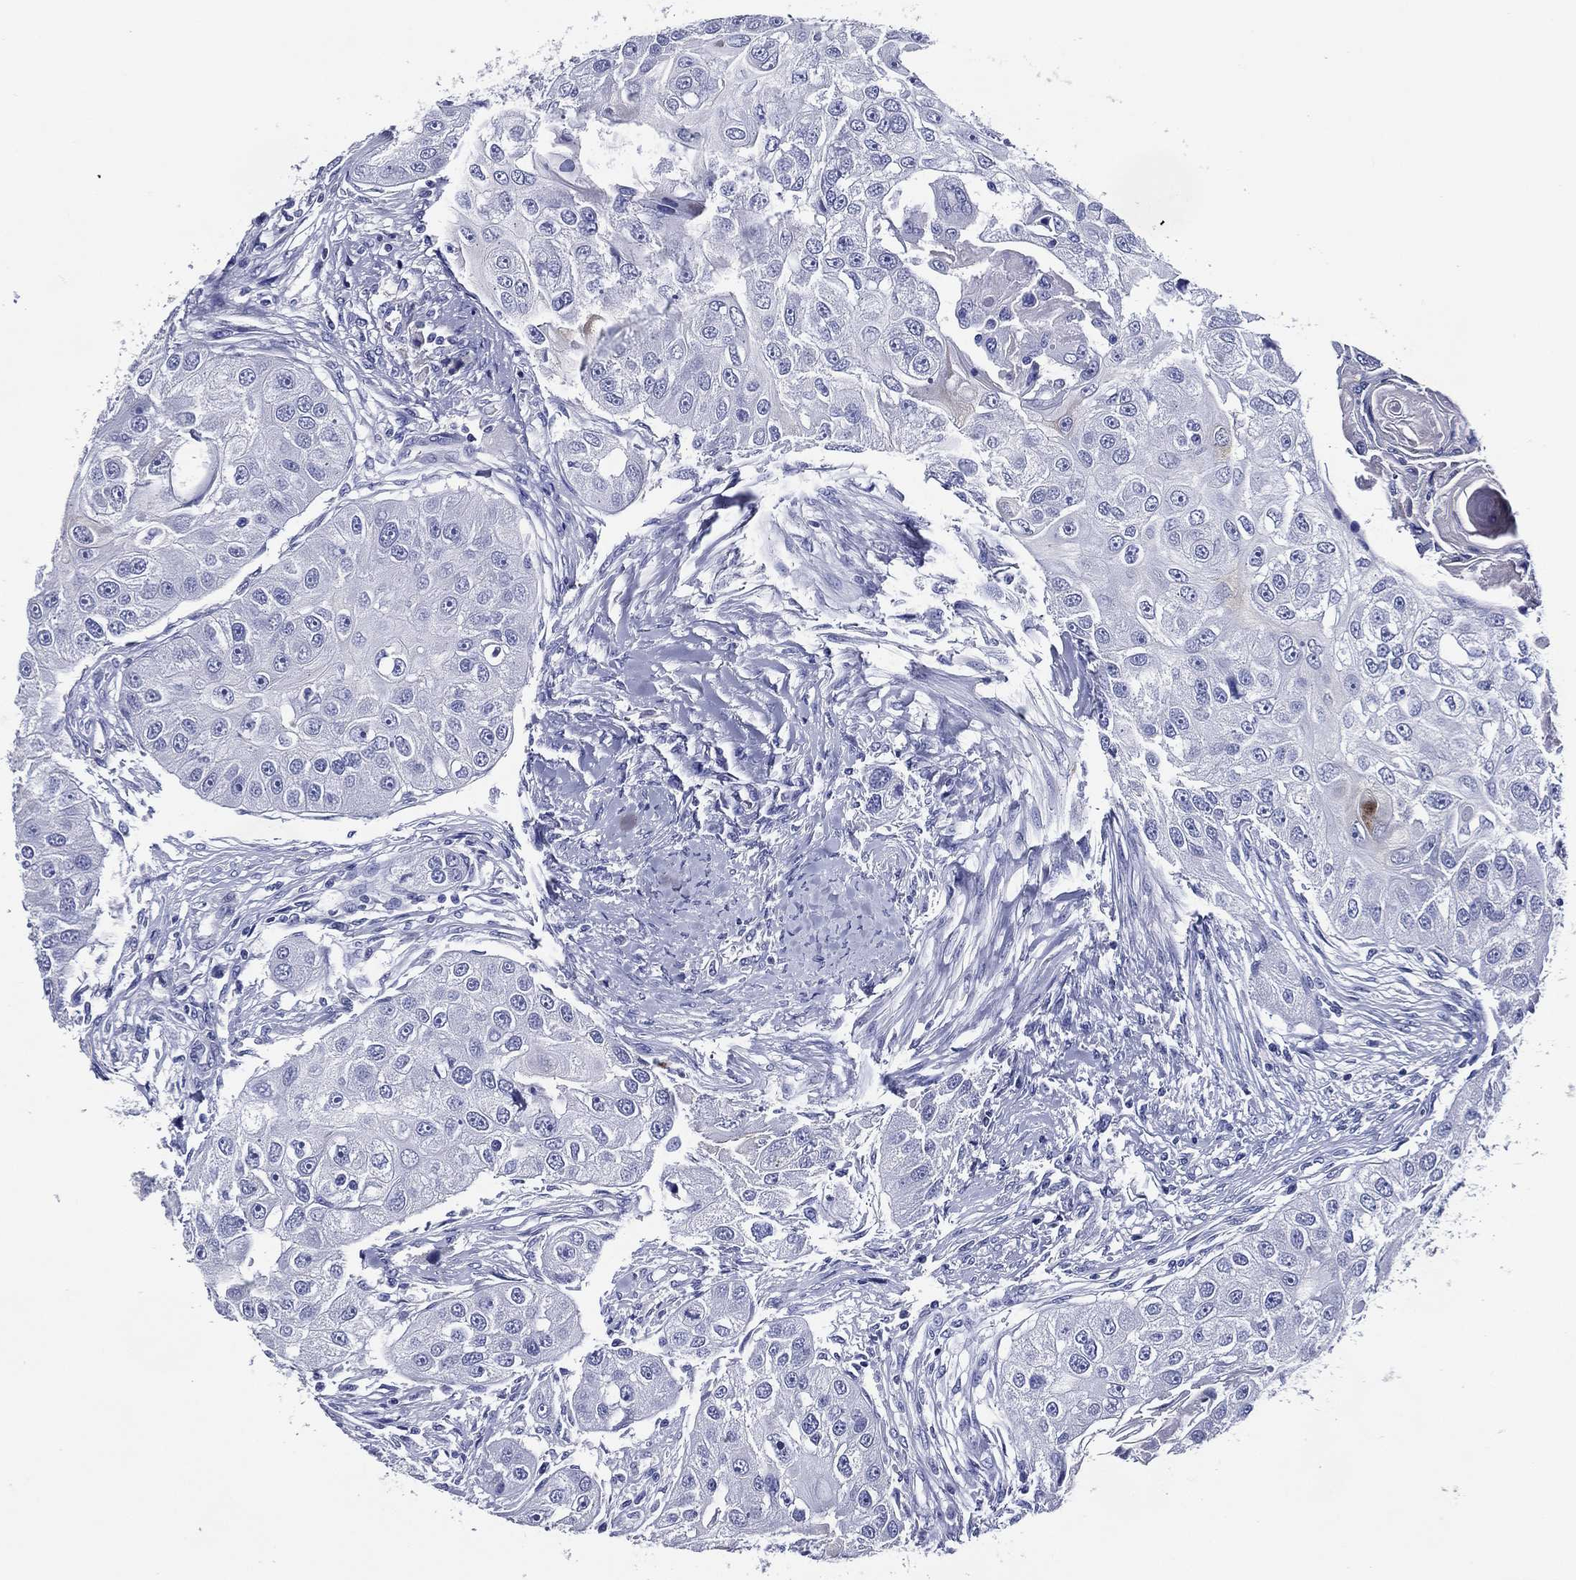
{"staining": {"intensity": "negative", "quantity": "none", "location": "none"}, "tissue": "head and neck cancer", "cell_type": "Tumor cells", "image_type": "cancer", "snomed": [{"axis": "morphology", "description": "Normal tissue, NOS"}, {"axis": "morphology", "description": "Squamous cell carcinoma, NOS"}, {"axis": "topography", "description": "Skeletal muscle"}, {"axis": "topography", "description": "Head-Neck"}], "caption": "Tumor cells are negative for brown protein staining in head and neck cancer (squamous cell carcinoma).", "gene": "ACE2", "patient": {"sex": "male", "age": 51}}